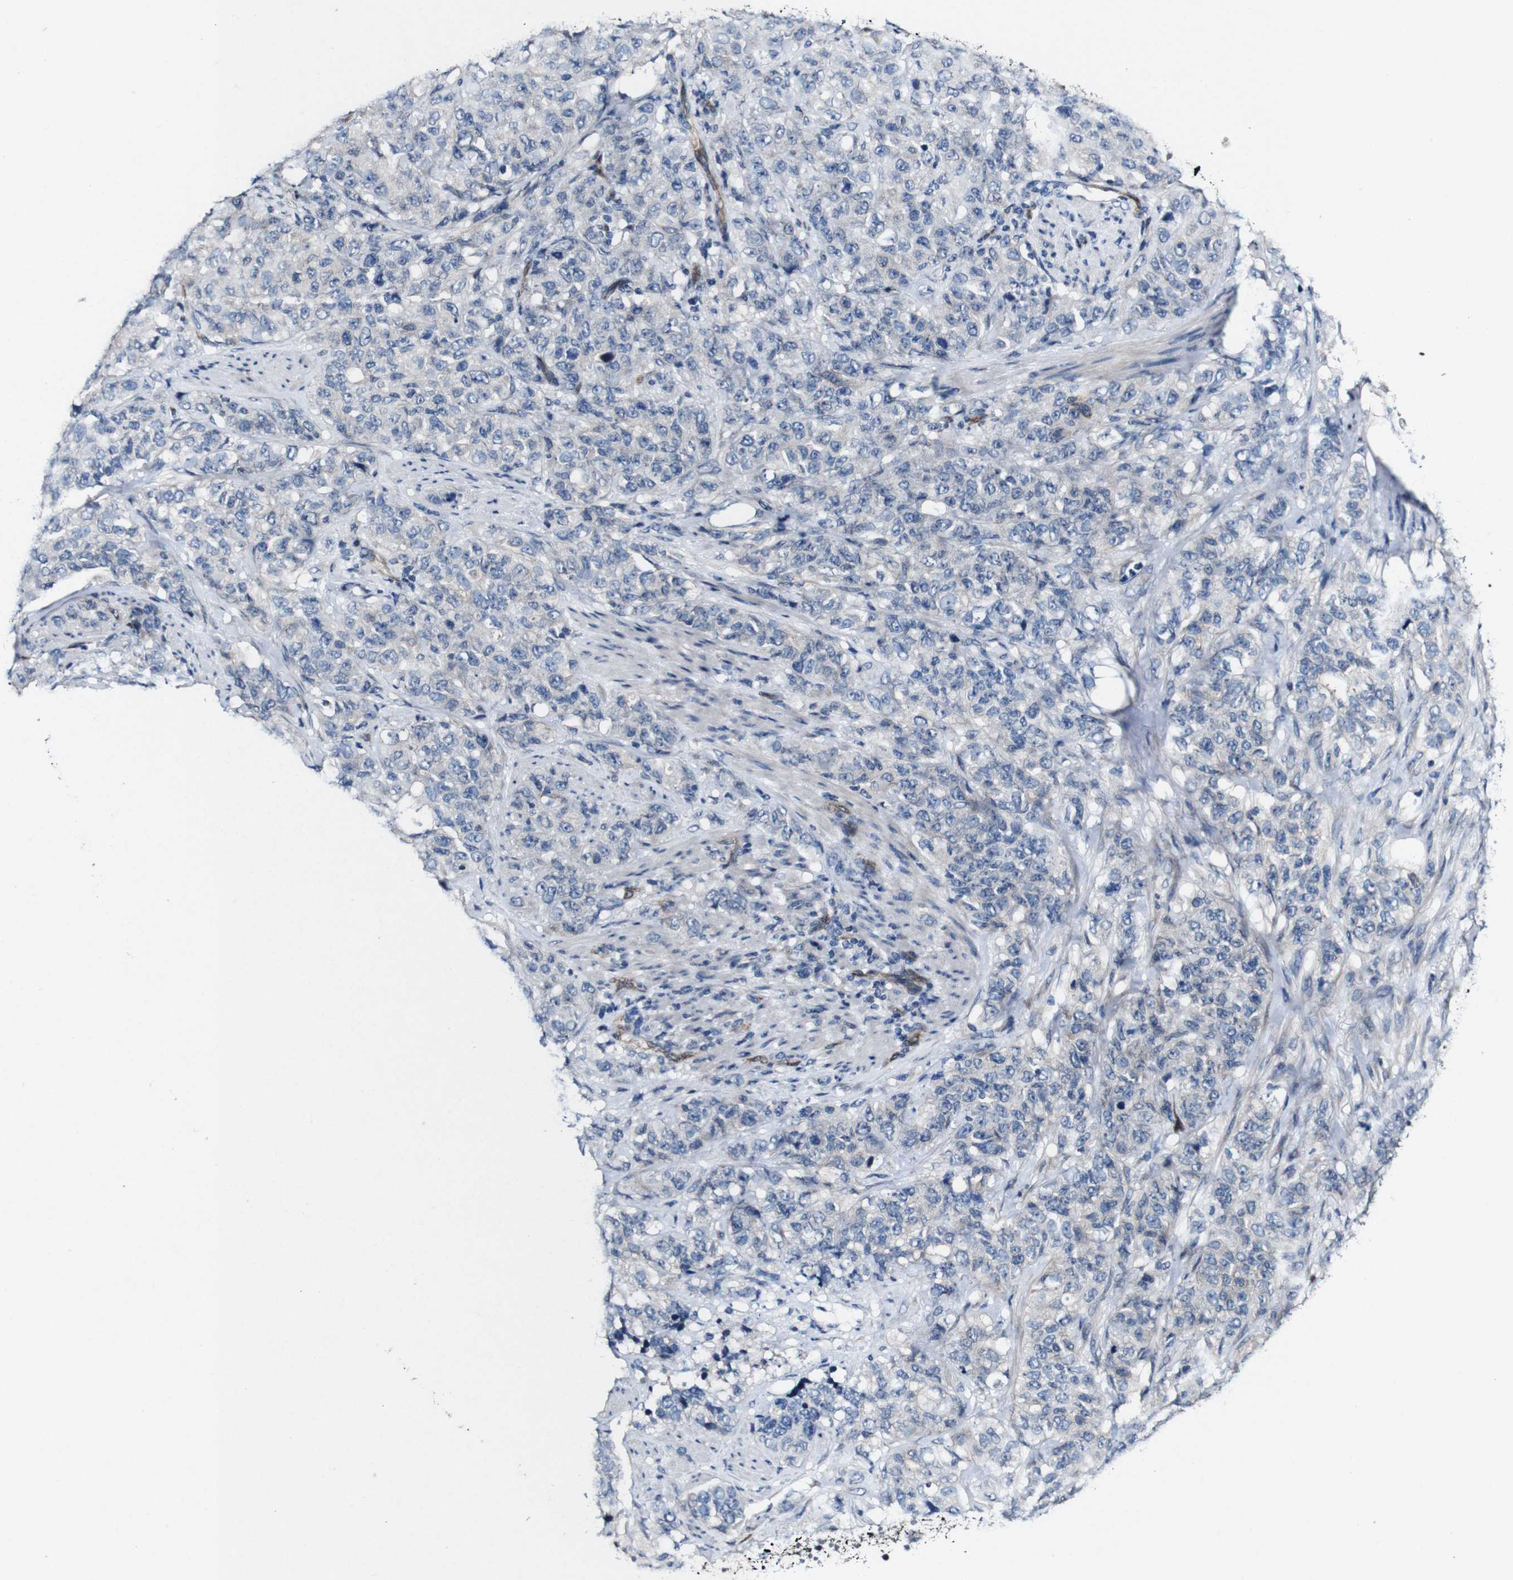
{"staining": {"intensity": "negative", "quantity": "none", "location": "none"}, "tissue": "stomach cancer", "cell_type": "Tumor cells", "image_type": "cancer", "snomed": [{"axis": "morphology", "description": "Adenocarcinoma, NOS"}, {"axis": "topography", "description": "Stomach"}], "caption": "This photomicrograph is of stomach cancer (adenocarcinoma) stained with IHC to label a protein in brown with the nuclei are counter-stained blue. There is no positivity in tumor cells.", "gene": "GRAMD1A", "patient": {"sex": "male", "age": 48}}